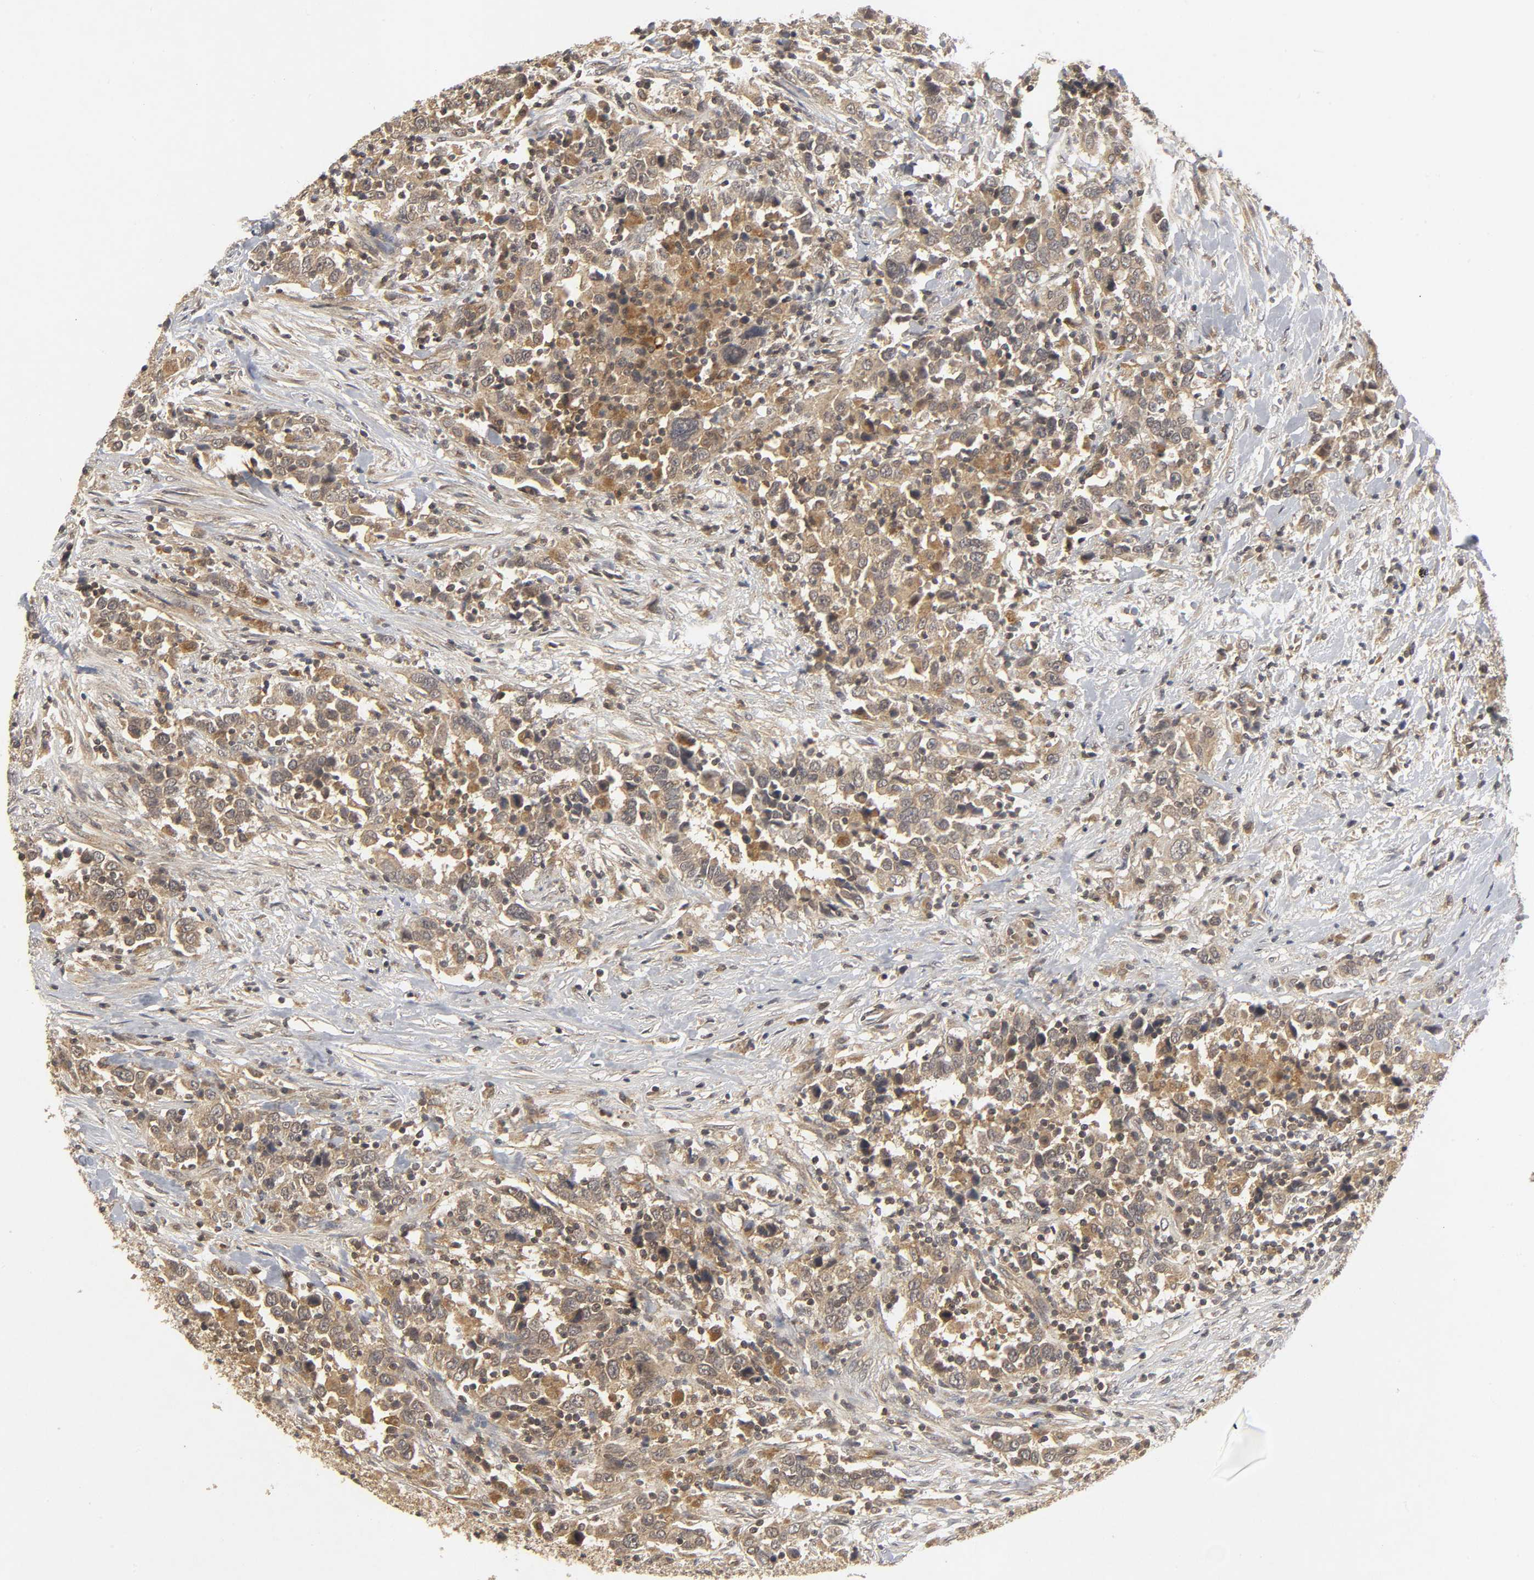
{"staining": {"intensity": "weak", "quantity": ">75%", "location": "cytoplasmic/membranous"}, "tissue": "urothelial cancer", "cell_type": "Tumor cells", "image_type": "cancer", "snomed": [{"axis": "morphology", "description": "Urothelial carcinoma, High grade"}, {"axis": "topography", "description": "Urinary bladder"}], "caption": "DAB immunohistochemical staining of urothelial carcinoma (high-grade) demonstrates weak cytoplasmic/membranous protein expression in approximately >75% of tumor cells. (DAB (3,3'-diaminobenzidine) = brown stain, brightfield microscopy at high magnification).", "gene": "TRAF6", "patient": {"sex": "male", "age": 61}}